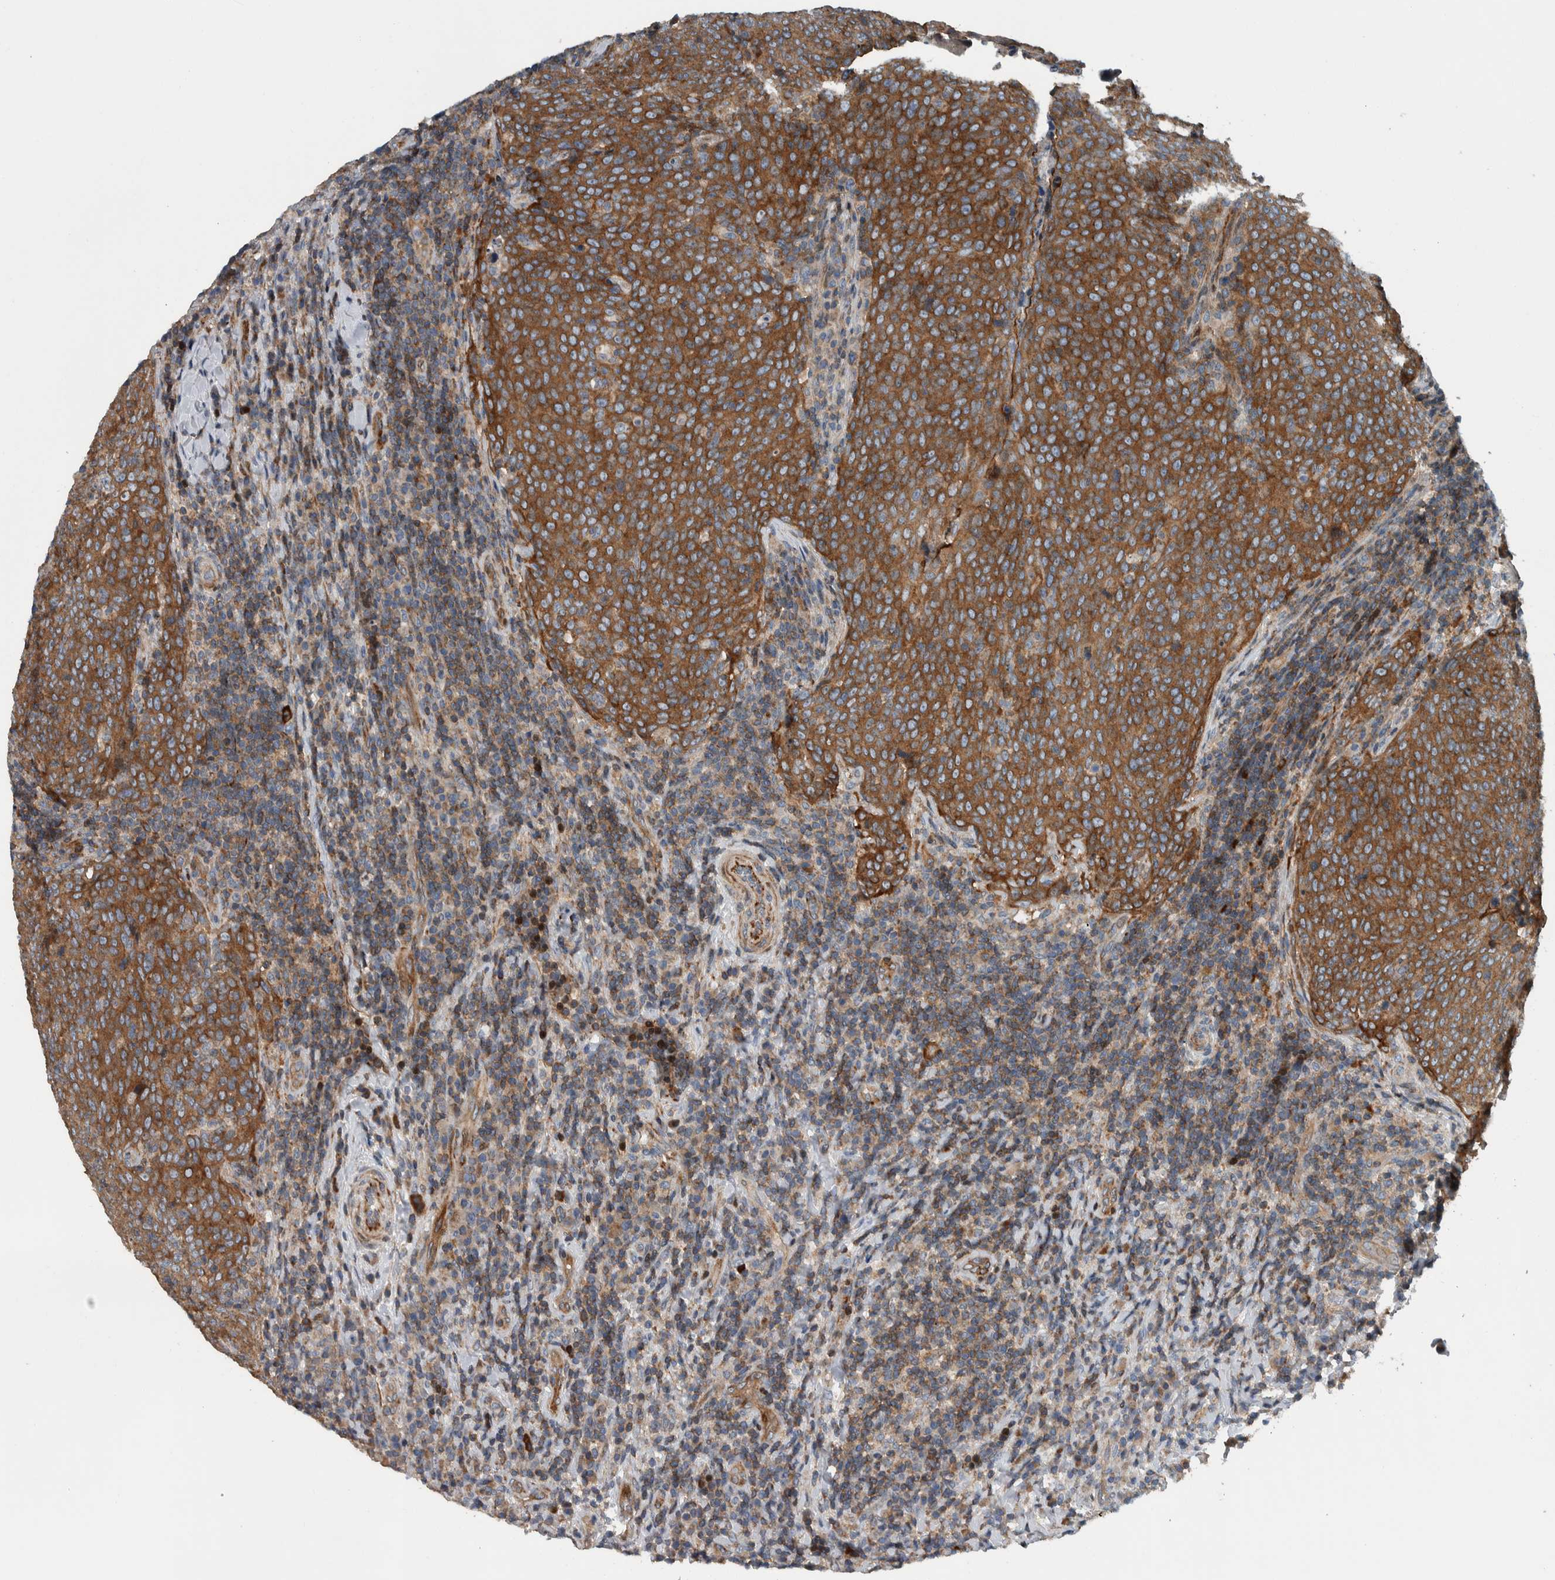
{"staining": {"intensity": "strong", "quantity": ">75%", "location": "cytoplasmic/membranous"}, "tissue": "head and neck cancer", "cell_type": "Tumor cells", "image_type": "cancer", "snomed": [{"axis": "morphology", "description": "Squamous cell carcinoma, NOS"}, {"axis": "morphology", "description": "Squamous cell carcinoma, metastatic, NOS"}, {"axis": "topography", "description": "Lymph node"}, {"axis": "topography", "description": "Head-Neck"}], "caption": "Approximately >75% of tumor cells in human head and neck cancer (squamous cell carcinoma) show strong cytoplasmic/membranous protein expression as visualized by brown immunohistochemical staining.", "gene": "BAIAP2L1", "patient": {"sex": "male", "age": 62}}